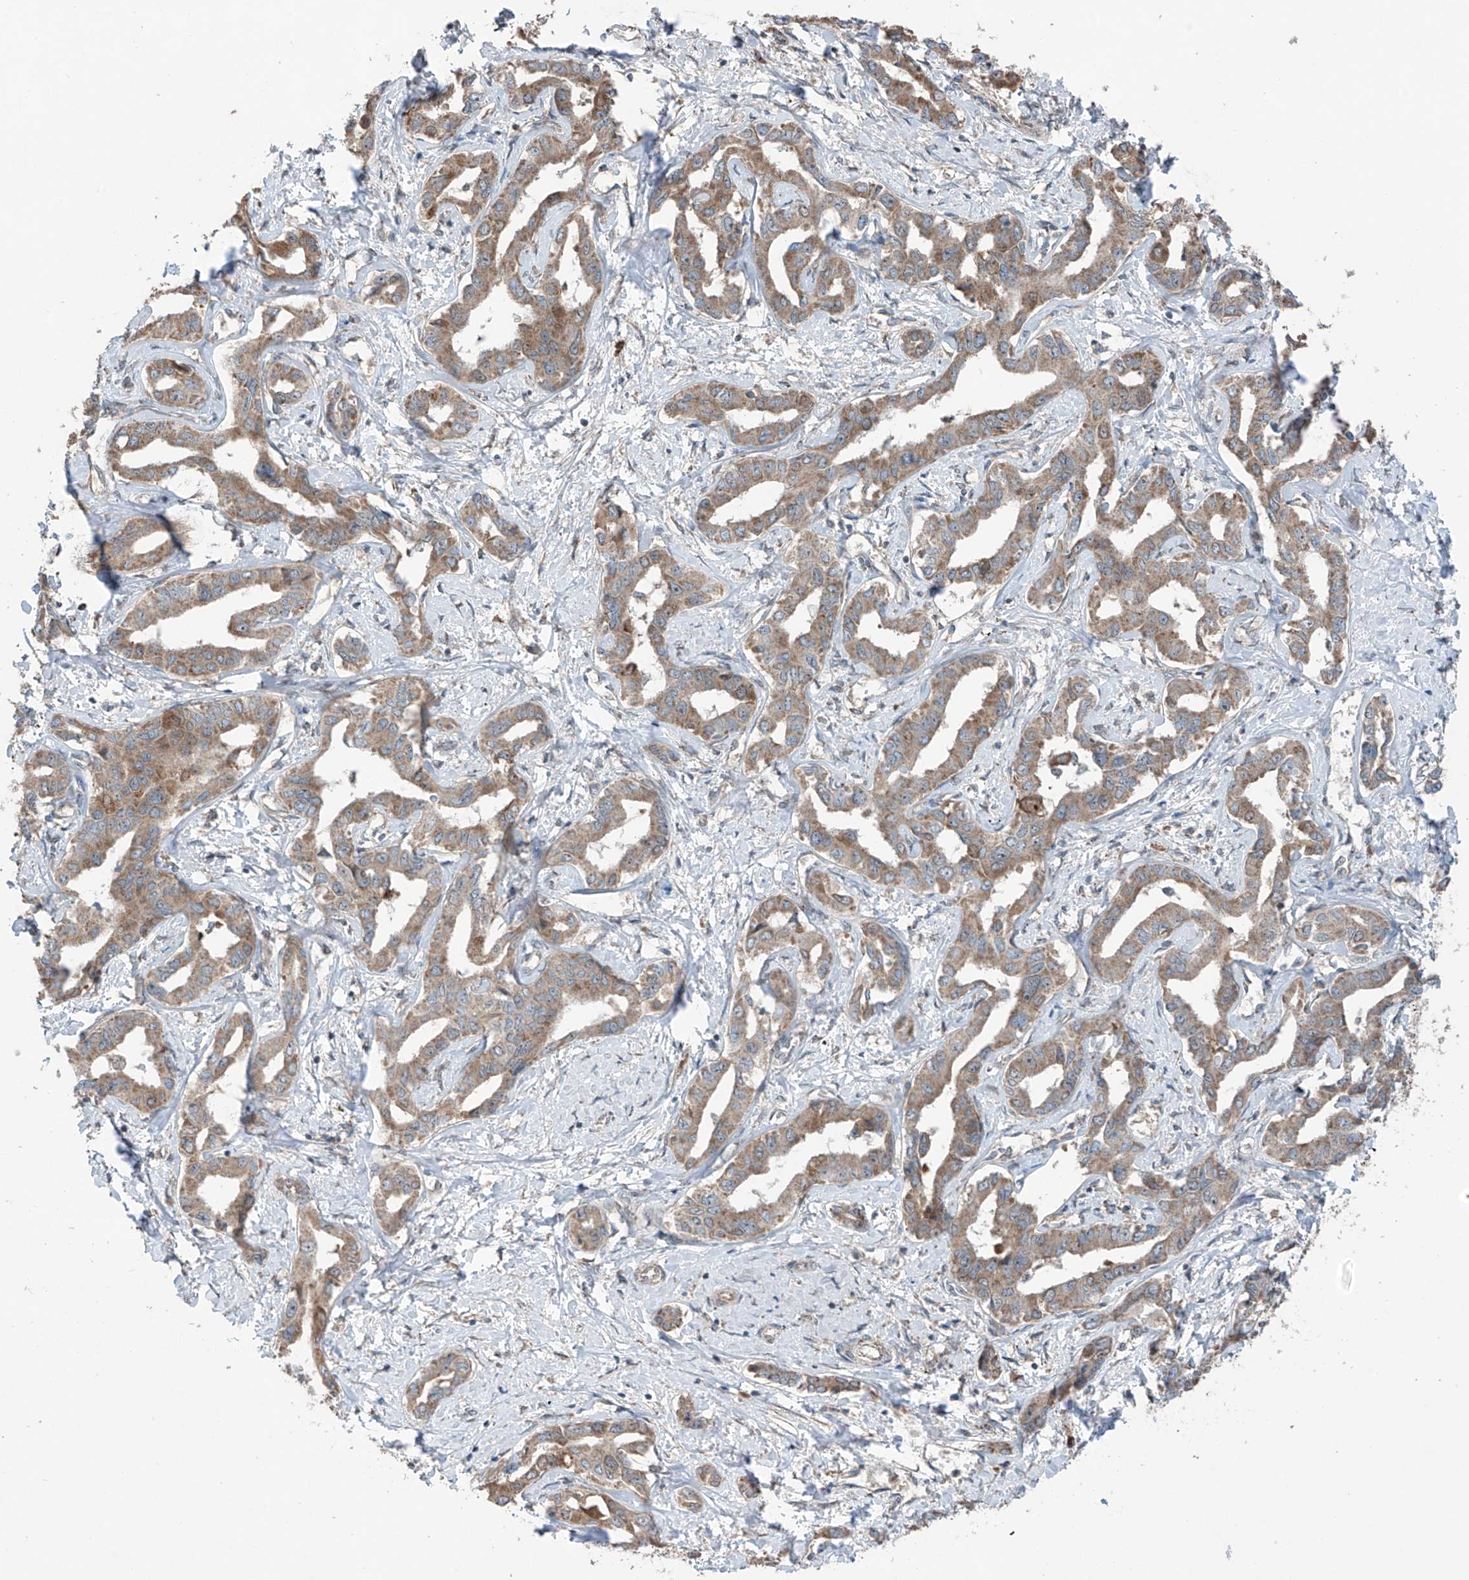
{"staining": {"intensity": "weak", "quantity": ">75%", "location": "cytoplasmic/membranous"}, "tissue": "liver cancer", "cell_type": "Tumor cells", "image_type": "cancer", "snomed": [{"axis": "morphology", "description": "Cholangiocarcinoma"}, {"axis": "topography", "description": "Liver"}], "caption": "Weak cytoplasmic/membranous staining is seen in approximately >75% of tumor cells in cholangiocarcinoma (liver). (Brightfield microscopy of DAB IHC at high magnification).", "gene": "SAMD3", "patient": {"sex": "male", "age": 59}}